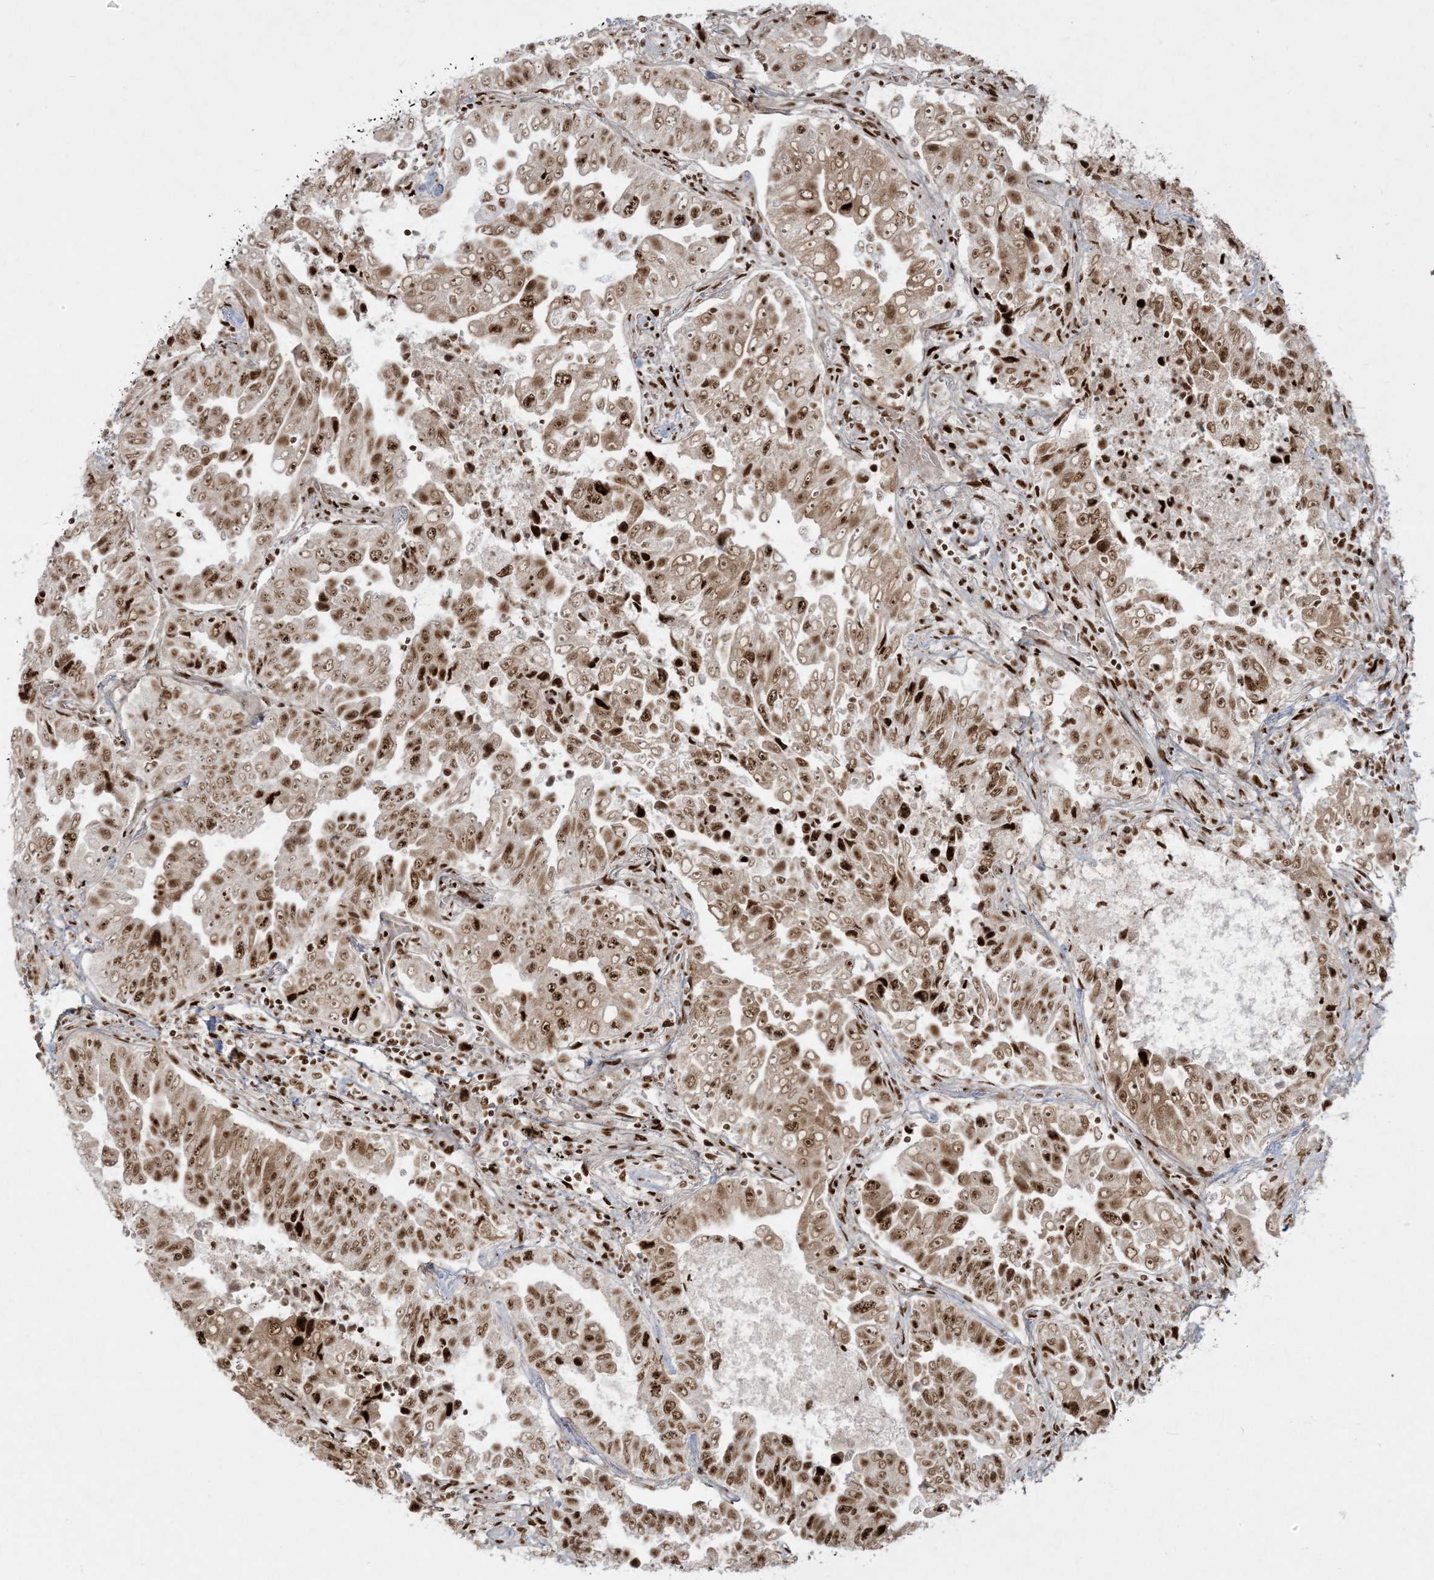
{"staining": {"intensity": "strong", "quantity": ">75%", "location": "cytoplasmic/membranous,nuclear"}, "tissue": "lung cancer", "cell_type": "Tumor cells", "image_type": "cancer", "snomed": [{"axis": "morphology", "description": "Adenocarcinoma, NOS"}, {"axis": "topography", "description": "Lung"}], "caption": "Brown immunohistochemical staining in lung cancer (adenocarcinoma) displays strong cytoplasmic/membranous and nuclear positivity in approximately >75% of tumor cells. The protein is shown in brown color, while the nuclei are stained blue.", "gene": "RBM10", "patient": {"sex": "female", "age": 51}}